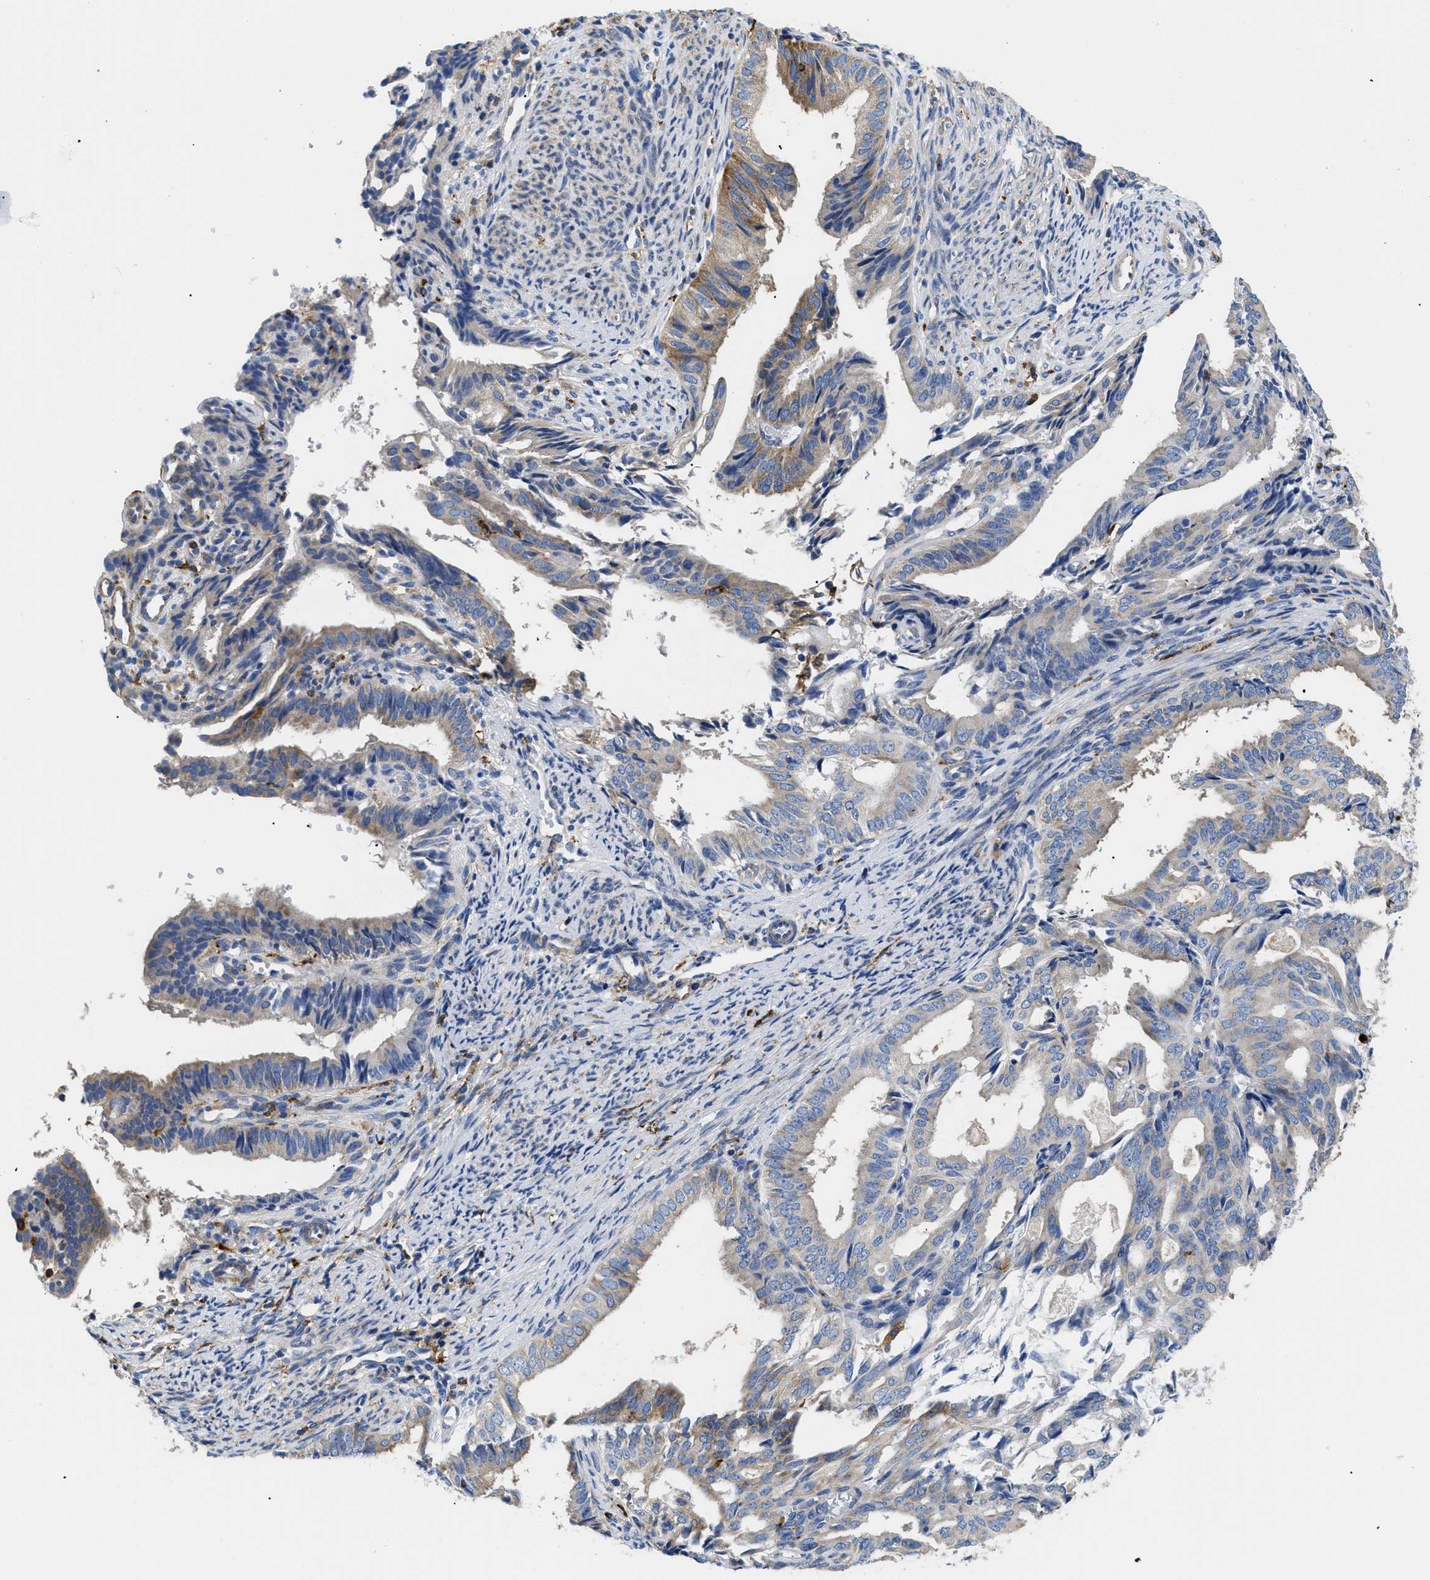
{"staining": {"intensity": "moderate", "quantity": "<25%", "location": "cytoplasmic/membranous"}, "tissue": "endometrial cancer", "cell_type": "Tumor cells", "image_type": "cancer", "snomed": [{"axis": "morphology", "description": "Adenocarcinoma, NOS"}, {"axis": "topography", "description": "Endometrium"}], "caption": "A high-resolution photomicrograph shows IHC staining of adenocarcinoma (endometrial), which reveals moderate cytoplasmic/membranous staining in about <25% of tumor cells. Nuclei are stained in blue.", "gene": "HLA-DPA1", "patient": {"sex": "female", "age": 58}}